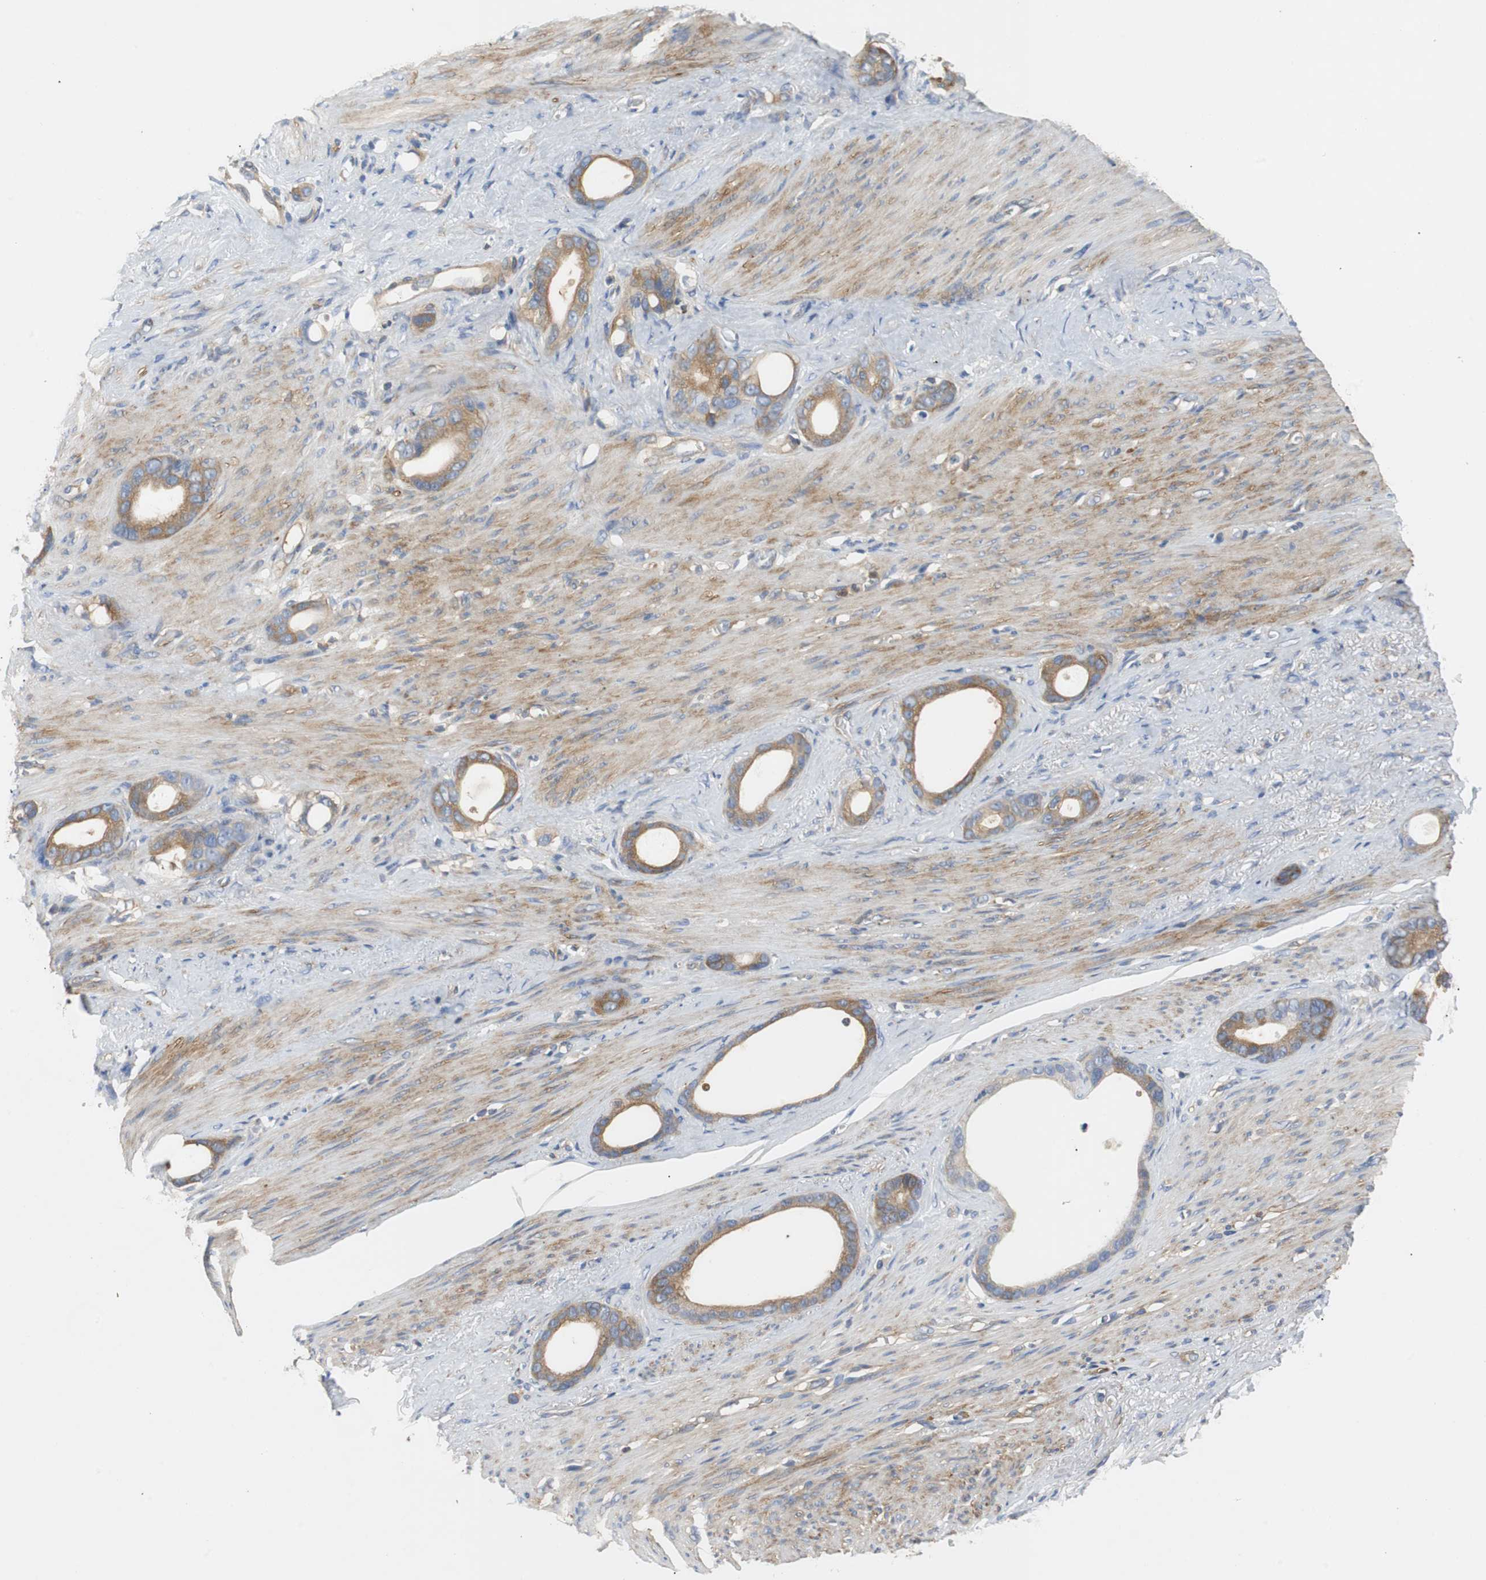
{"staining": {"intensity": "moderate", "quantity": ">75%", "location": "cytoplasmic/membranous"}, "tissue": "stomach cancer", "cell_type": "Tumor cells", "image_type": "cancer", "snomed": [{"axis": "morphology", "description": "Adenocarcinoma, NOS"}, {"axis": "topography", "description": "Stomach"}], "caption": "The immunohistochemical stain labels moderate cytoplasmic/membranous staining in tumor cells of stomach cancer (adenocarcinoma) tissue.", "gene": "GYS1", "patient": {"sex": "female", "age": 75}}